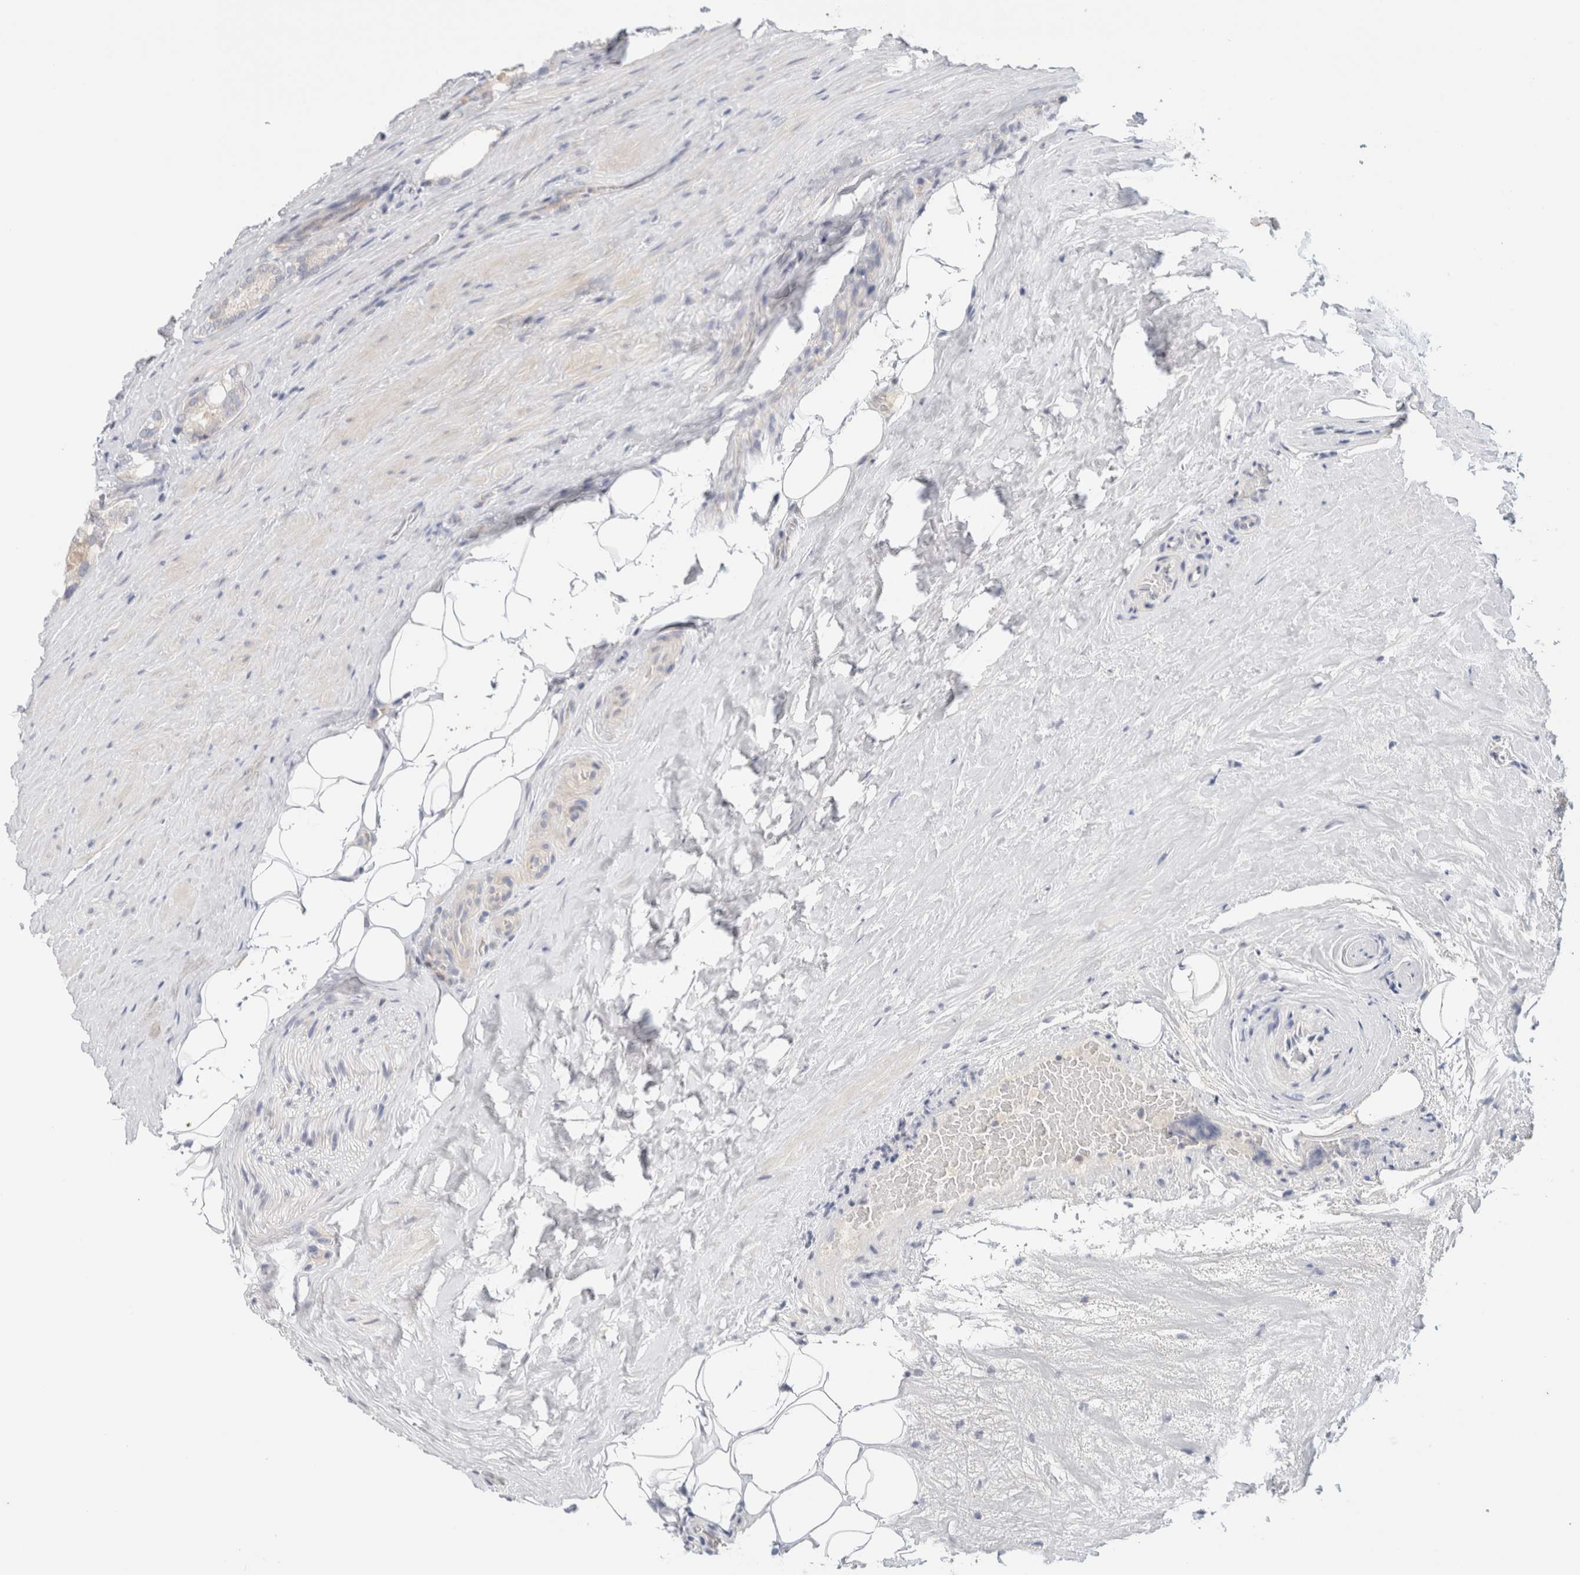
{"staining": {"intensity": "negative", "quantity": "none", "location": "none"}, "tissue": "prostate cancer", "cell_type": "Tumor cells", "image_type": "cancer", "snomed": [{"axis": "morphology", "description": "Adenocarcinoma, High grade"}, {"axis": "topography", "description": "Prostate"}], "caption": "Tumor cells show no significant expression in prostate adenocarcinoma (high-grade).", "gene": "SPRTN", "patient": {"sex": "male", "age": 50}}